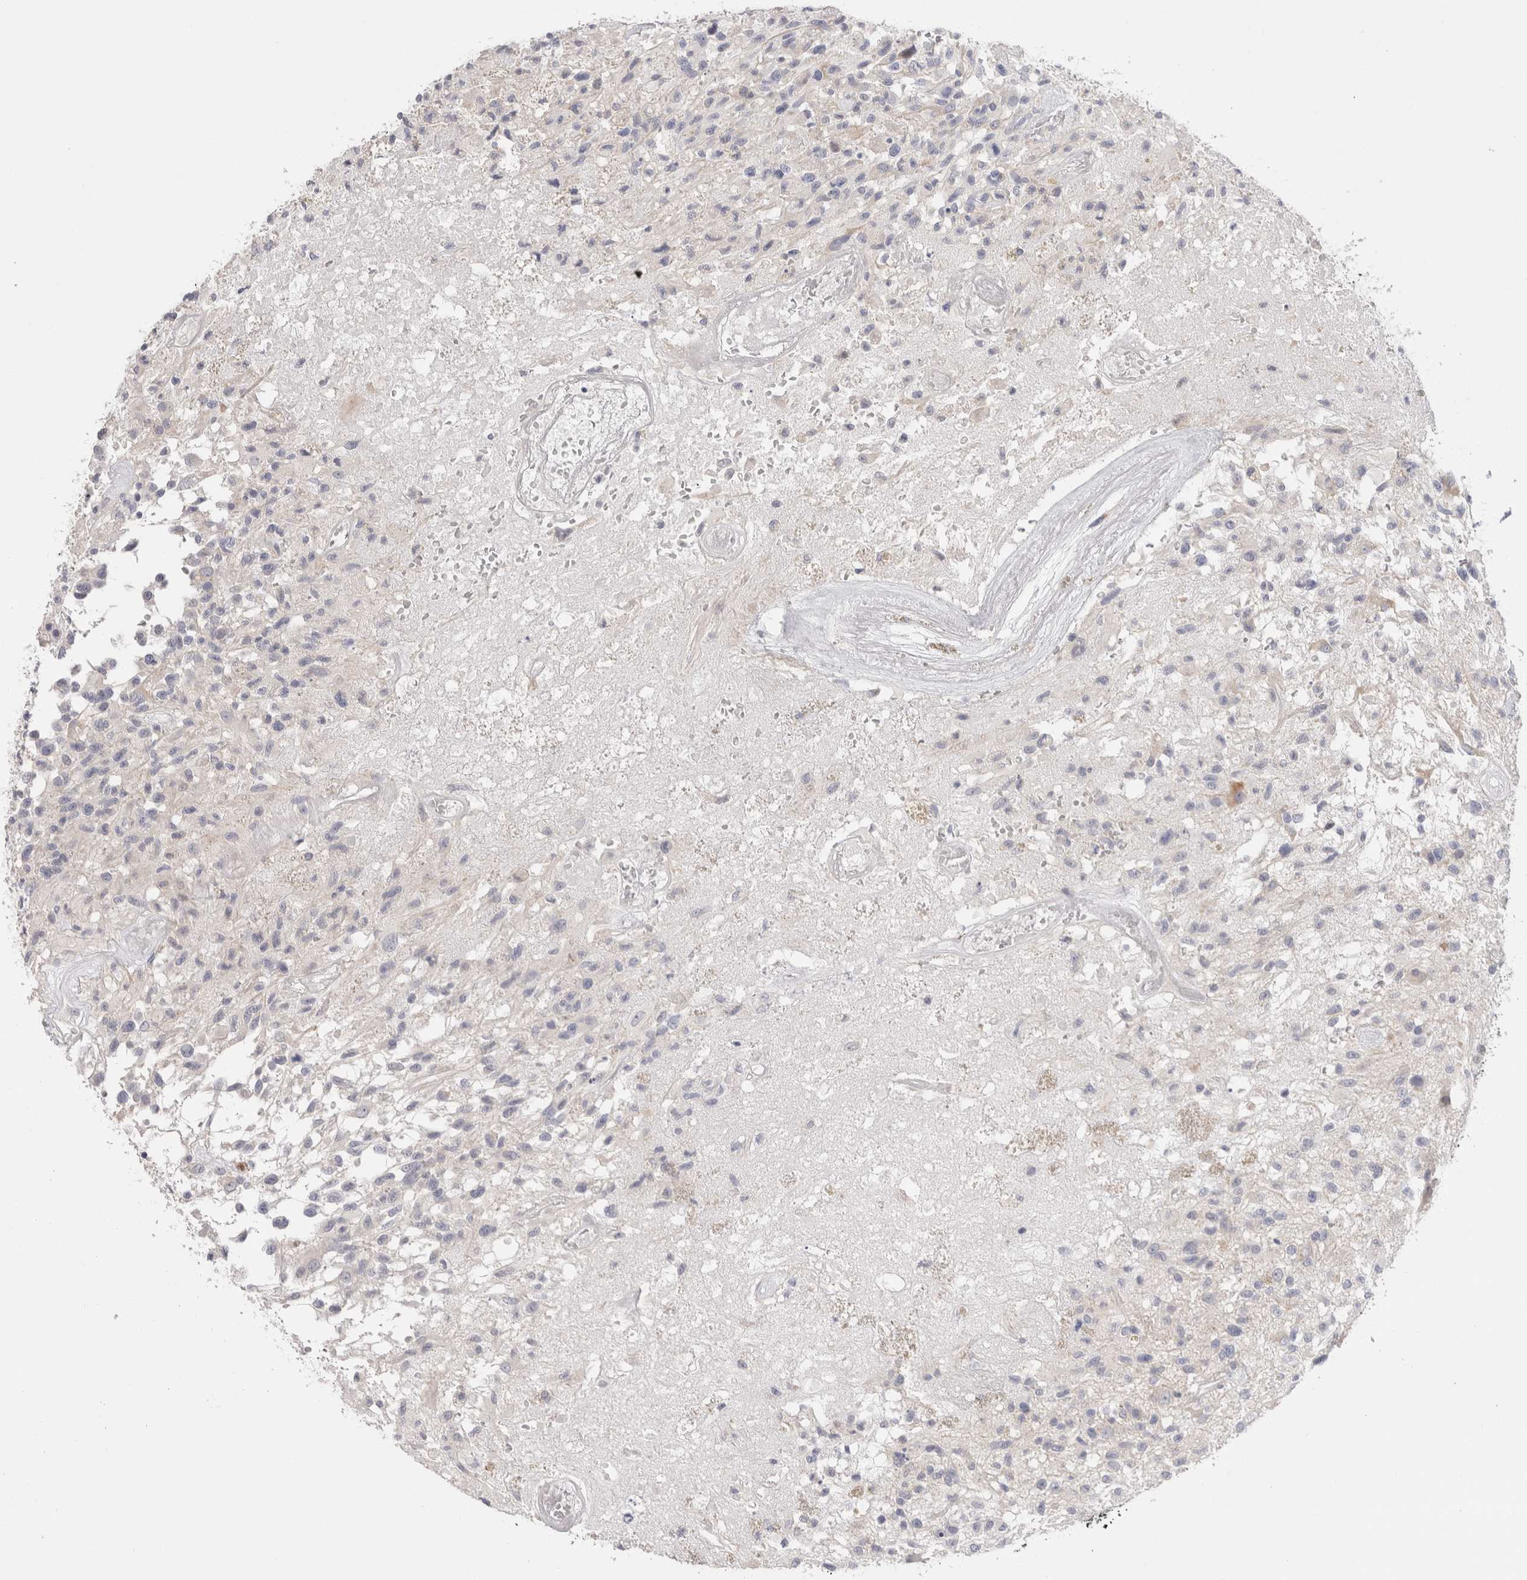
{"staining": {"intensity": "negative", "quantity": "none", "location": "none"}, "tissue": "glioma", "cell_type": "Tumor cells", "image_type": "cancer", "snomed": [{"axis": "morphology", "description": "Glioma, malignant, High grade"}, {"axis": "morphology", "description": "Glioblastoma, NOS"}, {"axis": "topography", "description": "Brain"}], "caption": "There is no significant expression in tumor cells of glioma.", "gene": "SPINK2", "patient": {"sex": "male", "age": 60}}